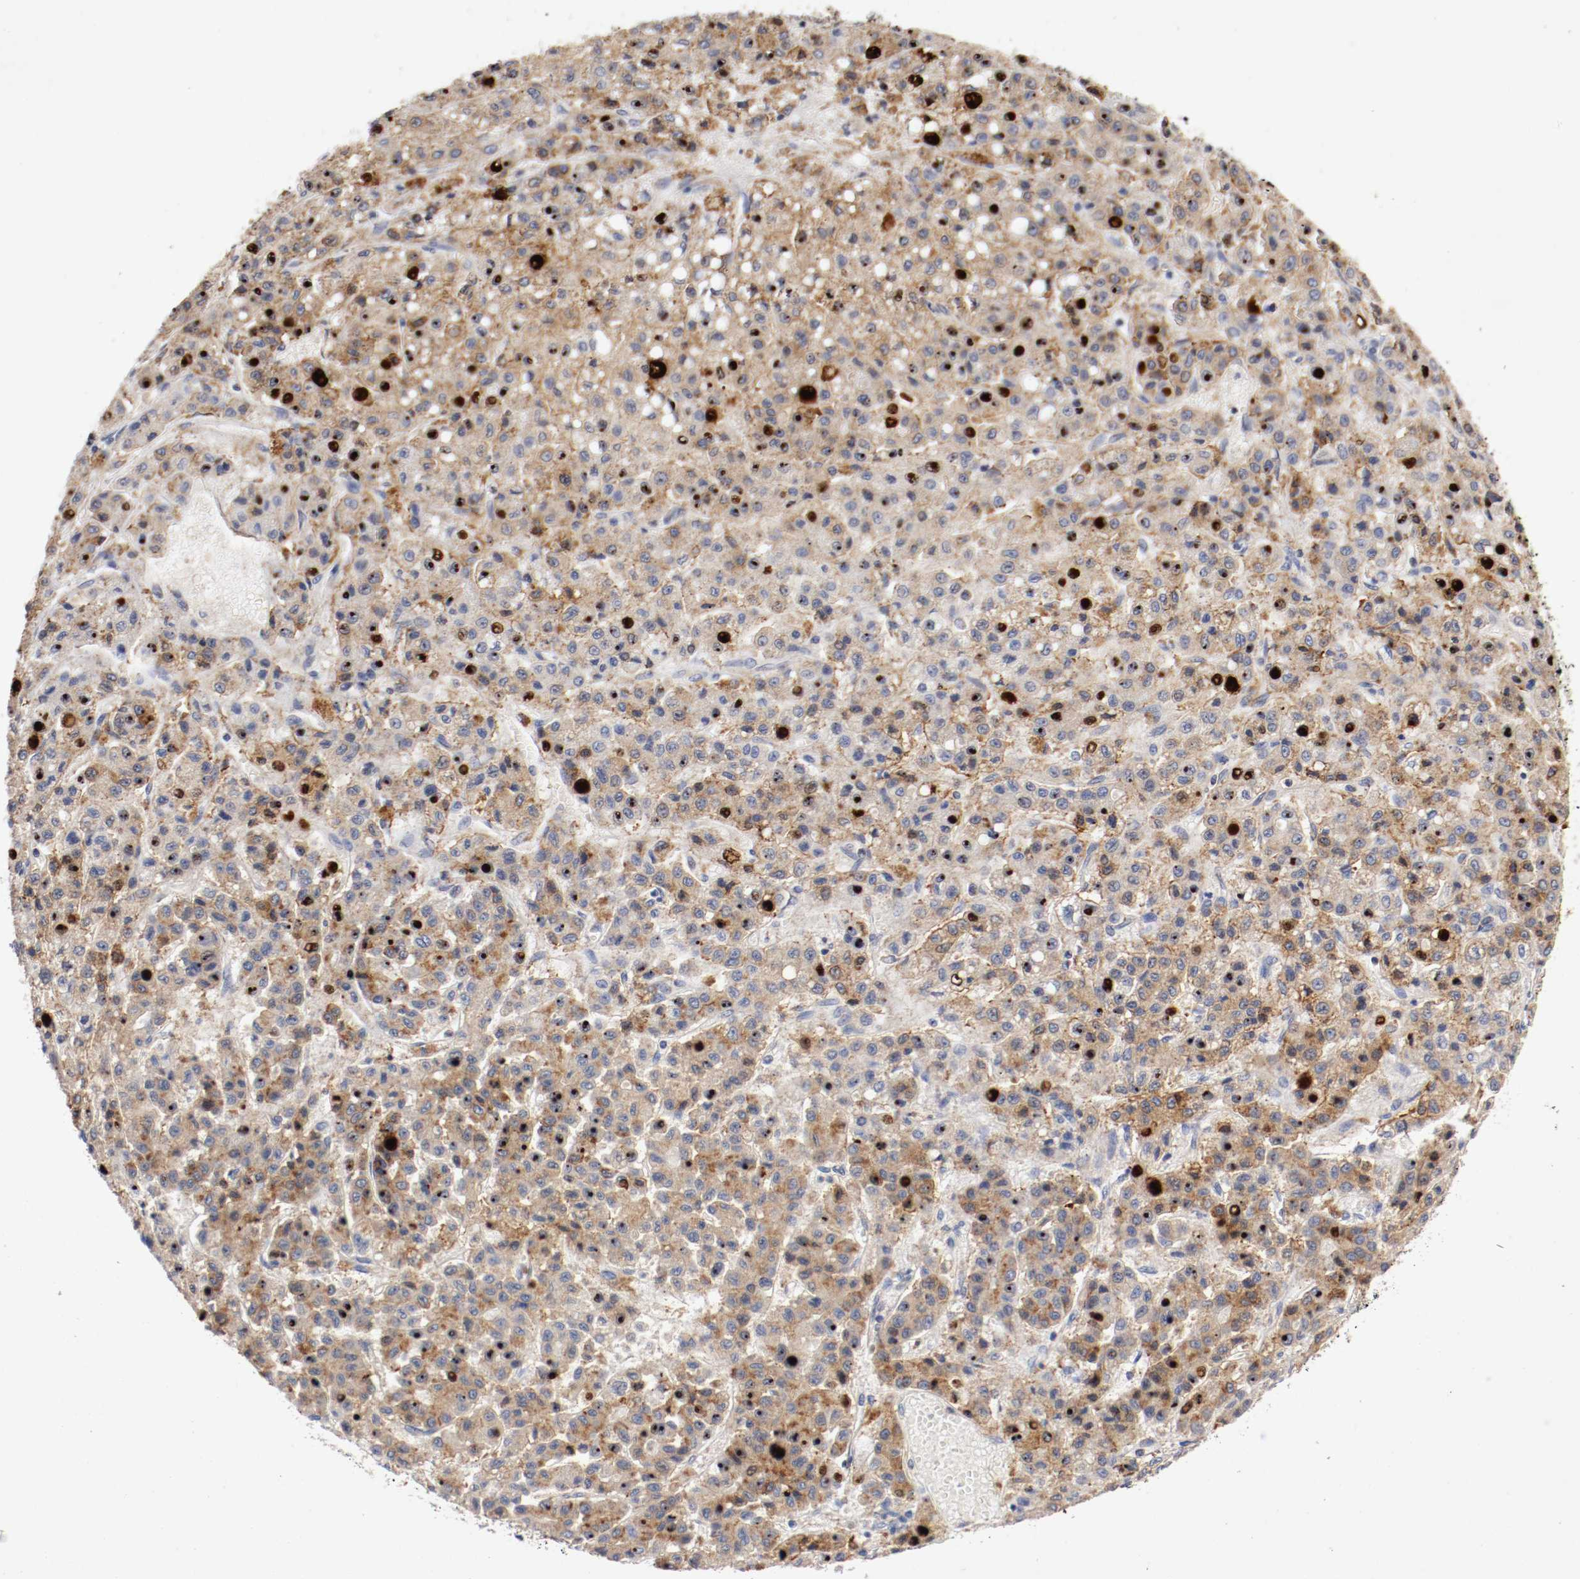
{"staining": {"intensity": "moderate", "quantity": "25%-75%", "location": "cytoplasmic/membranous,nuclear"}, "tissue": "liver cancer", "cell_type": "Tumor cells", "image_type": "cancer", "snomed": [{"axis": "morphology", "description": "Carcinoma, Hepatocellular, NOS"}, {"axis": "topography", "description": "Liver"}], "caption": "Liver hepatocellular carcinoma tissue demonstrates moderate cytoplasmic/membranous and nuclear positivity in approximately 25%-75% of tumor cells", "gene": "TRAF2", "patient": {"sex": "male", "age": 70}}